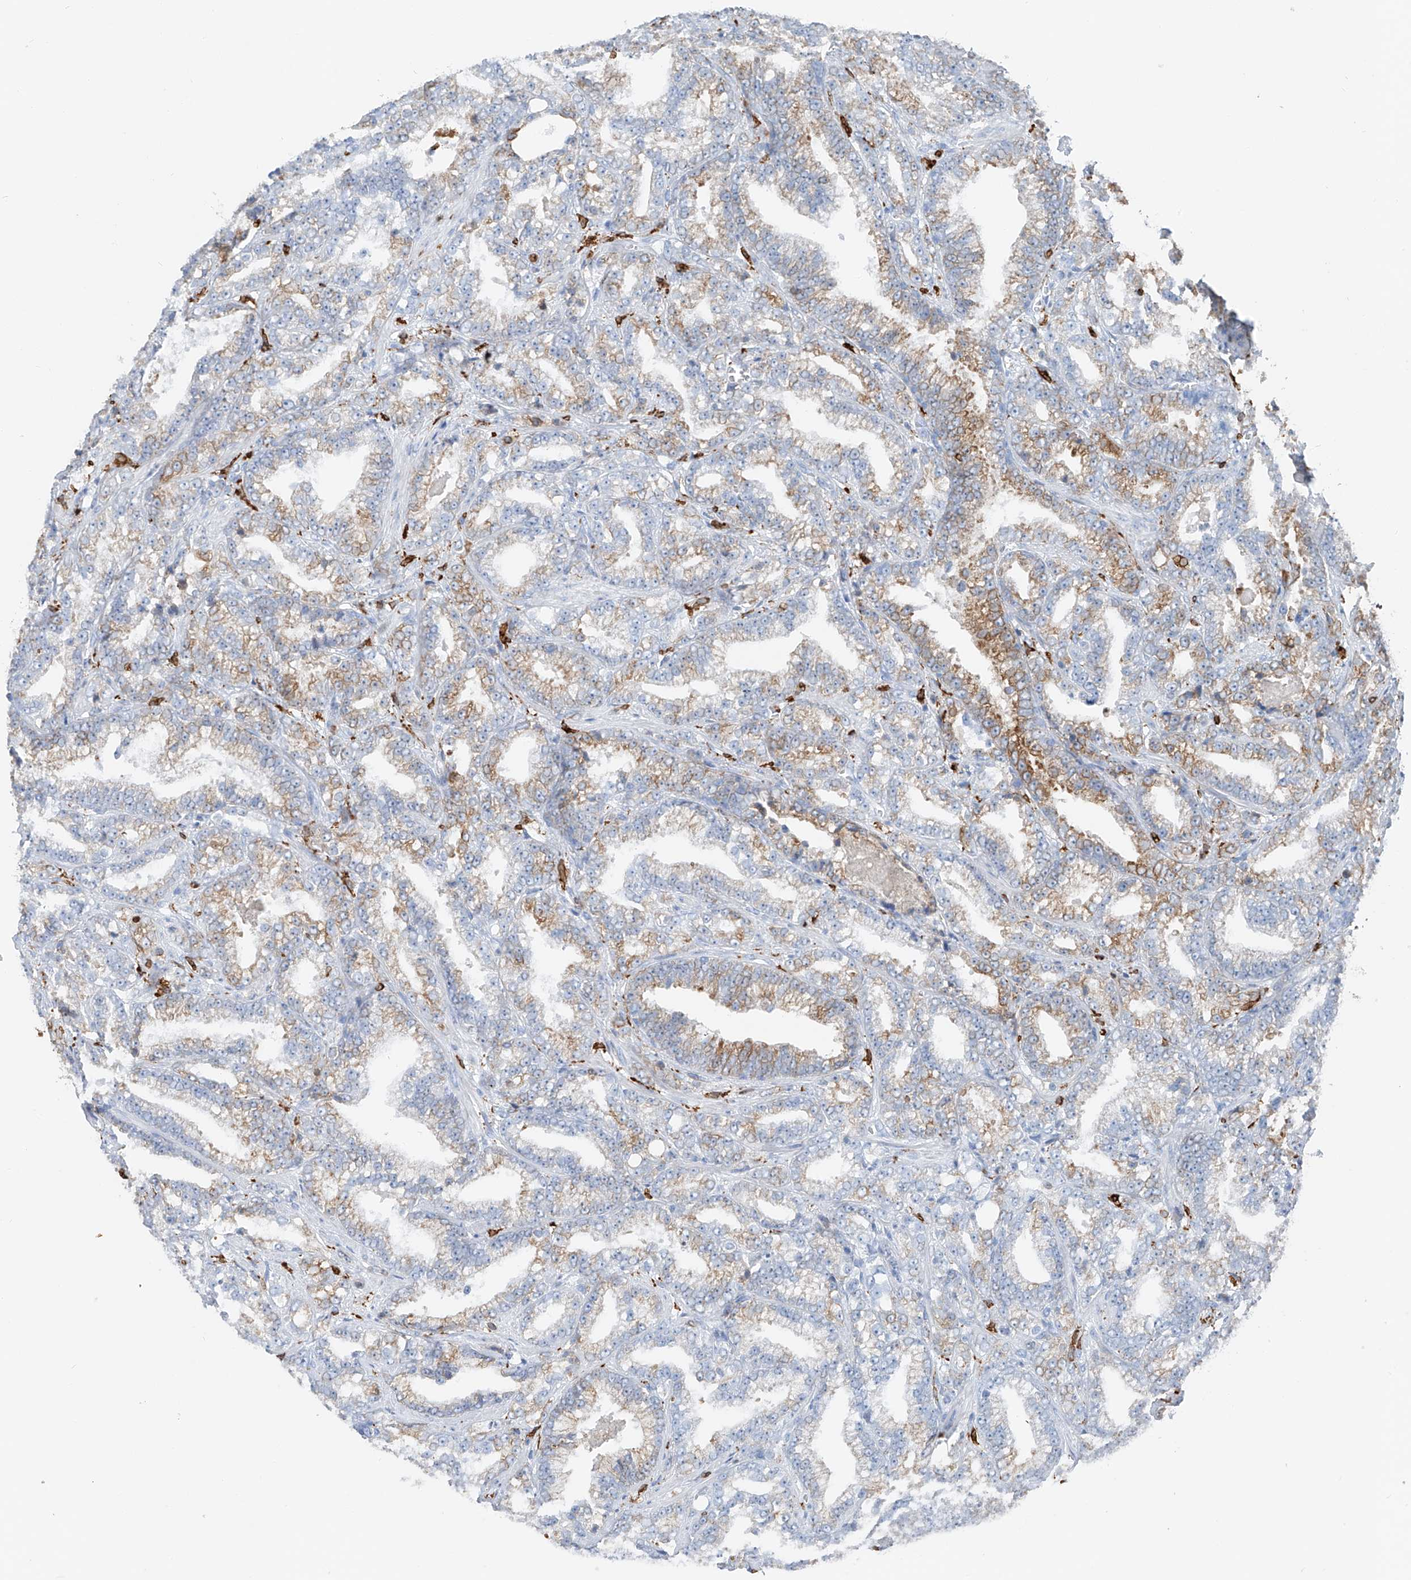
{"staining": {"intensity": "moderate", "quantity": "<25%", "location": "cytoplasmic/membranous"}, "tissue": "prostate cancer", "cell_type": "Tumor cells", "image_type": "cancer", "snomed": [{"axis": "morphology", "description": "Adenocarcinoma, High grade"}, {"axis": "topography", "description": "Prostate and seminal vesicle, NOS"}], "caption": "IHC (DAB) staining of prostate cancer (adenocarcinoma (high-grade)) shows moderate cytoplasmic/membranous protein positivity in about <25% of tumor cells.", "gene": "TBXAS1", "patient": {"sex": "male", "age": 67}}